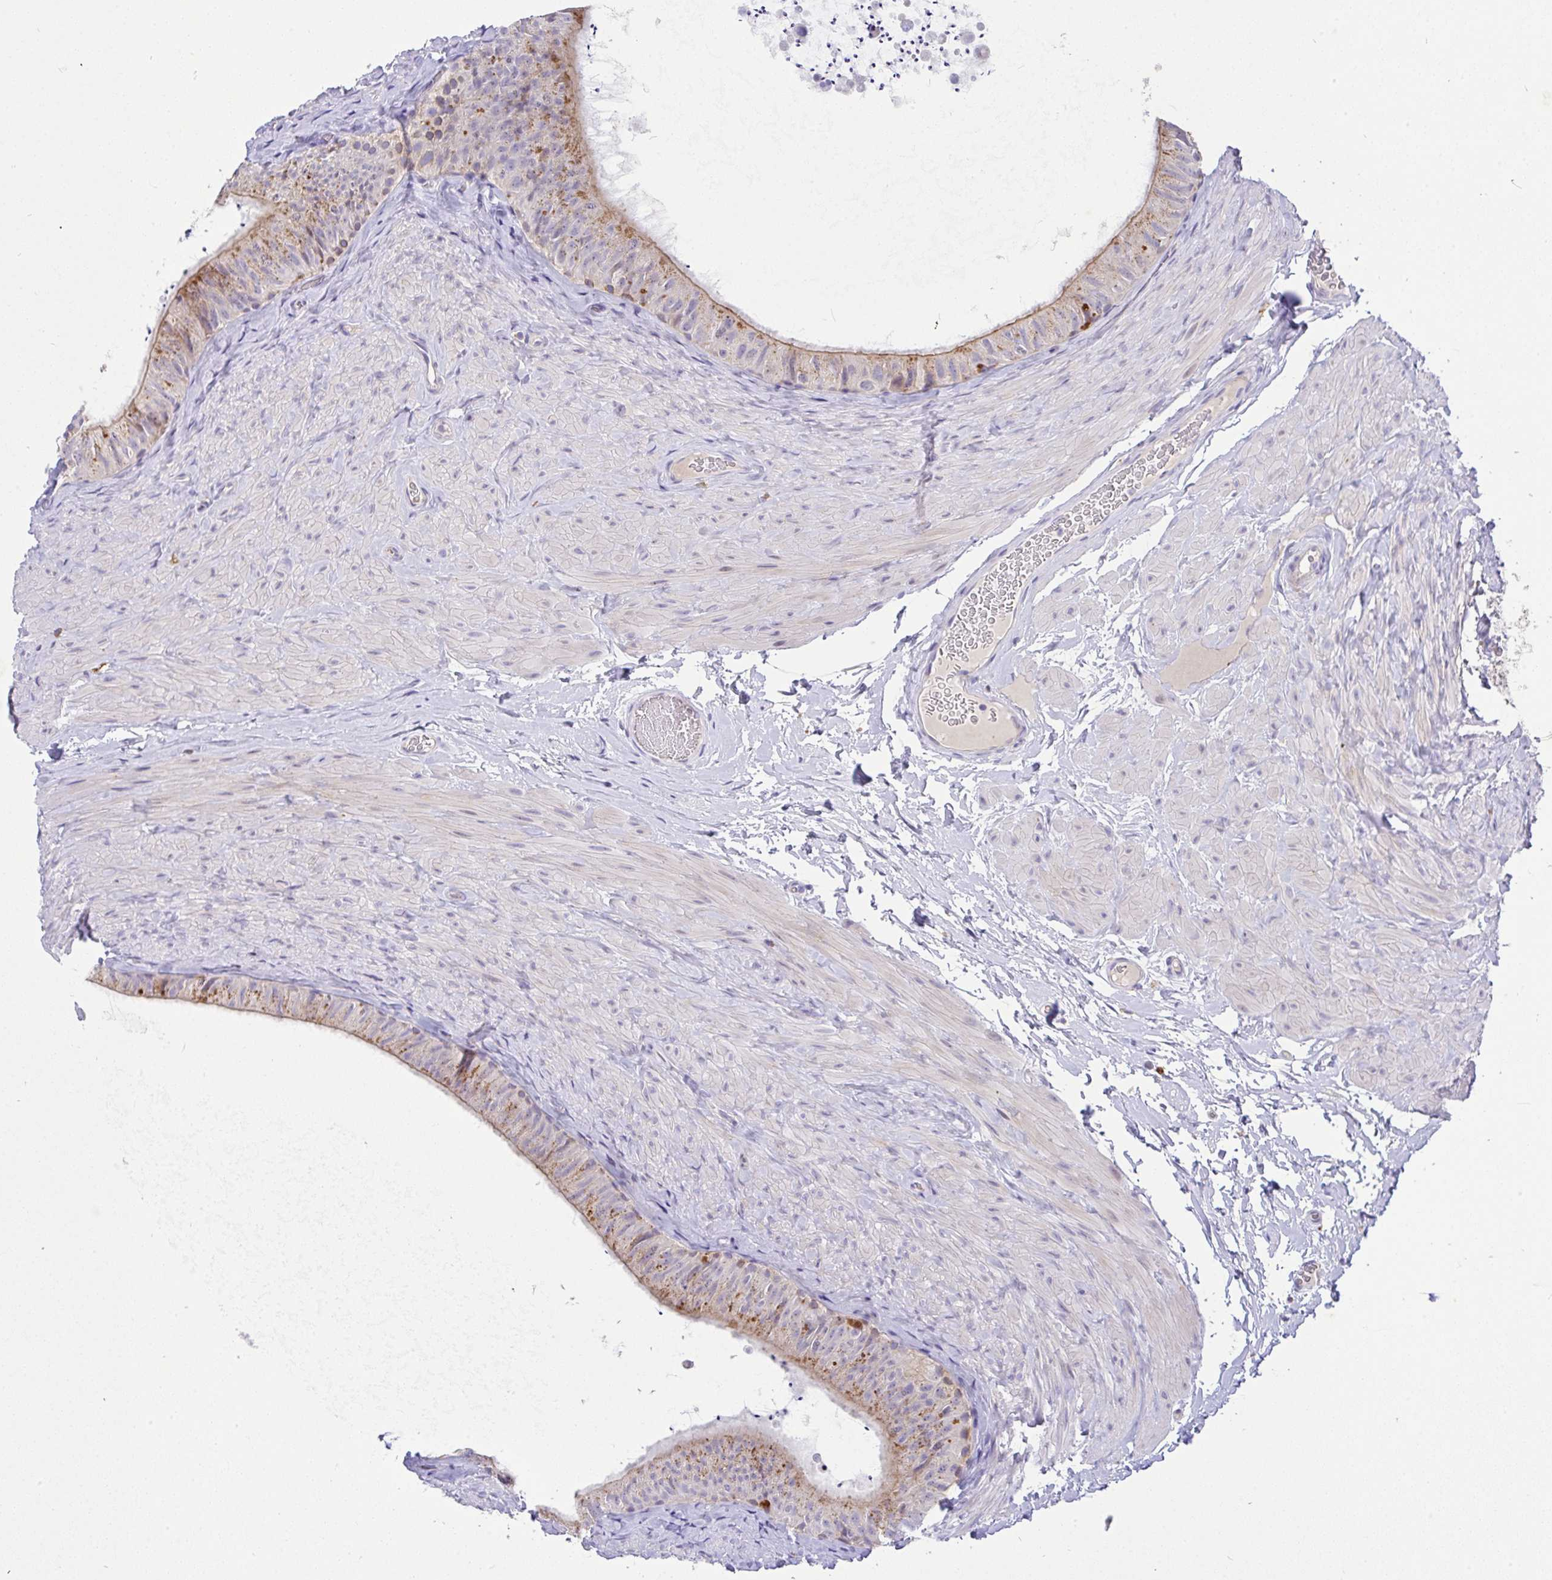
{"staining": {"intensity": "moderate", "quantity": "25%-75%", "location": "cytoplasmic/membranous"}, "tissue": "epididymis", "cell_type": "Glandular cells", "image_type": "normal", "snomed": [{"axis": "morphology", "description": "Normal tissue, NOS"}, {"axis": "topography", "description": "Epididymis, spermatic cord, NOS"}, {"axis": "topography", "description": "Epididymis"}], "caption": "This photomicrograph reveals IHC staining of unremarkable epididymis, with medium moderate cytoplasmic/membranous staining in about 25%-75% of glandular cells.", "gene": "EPN3", "patient": {"sex": "male", "age": 31}}